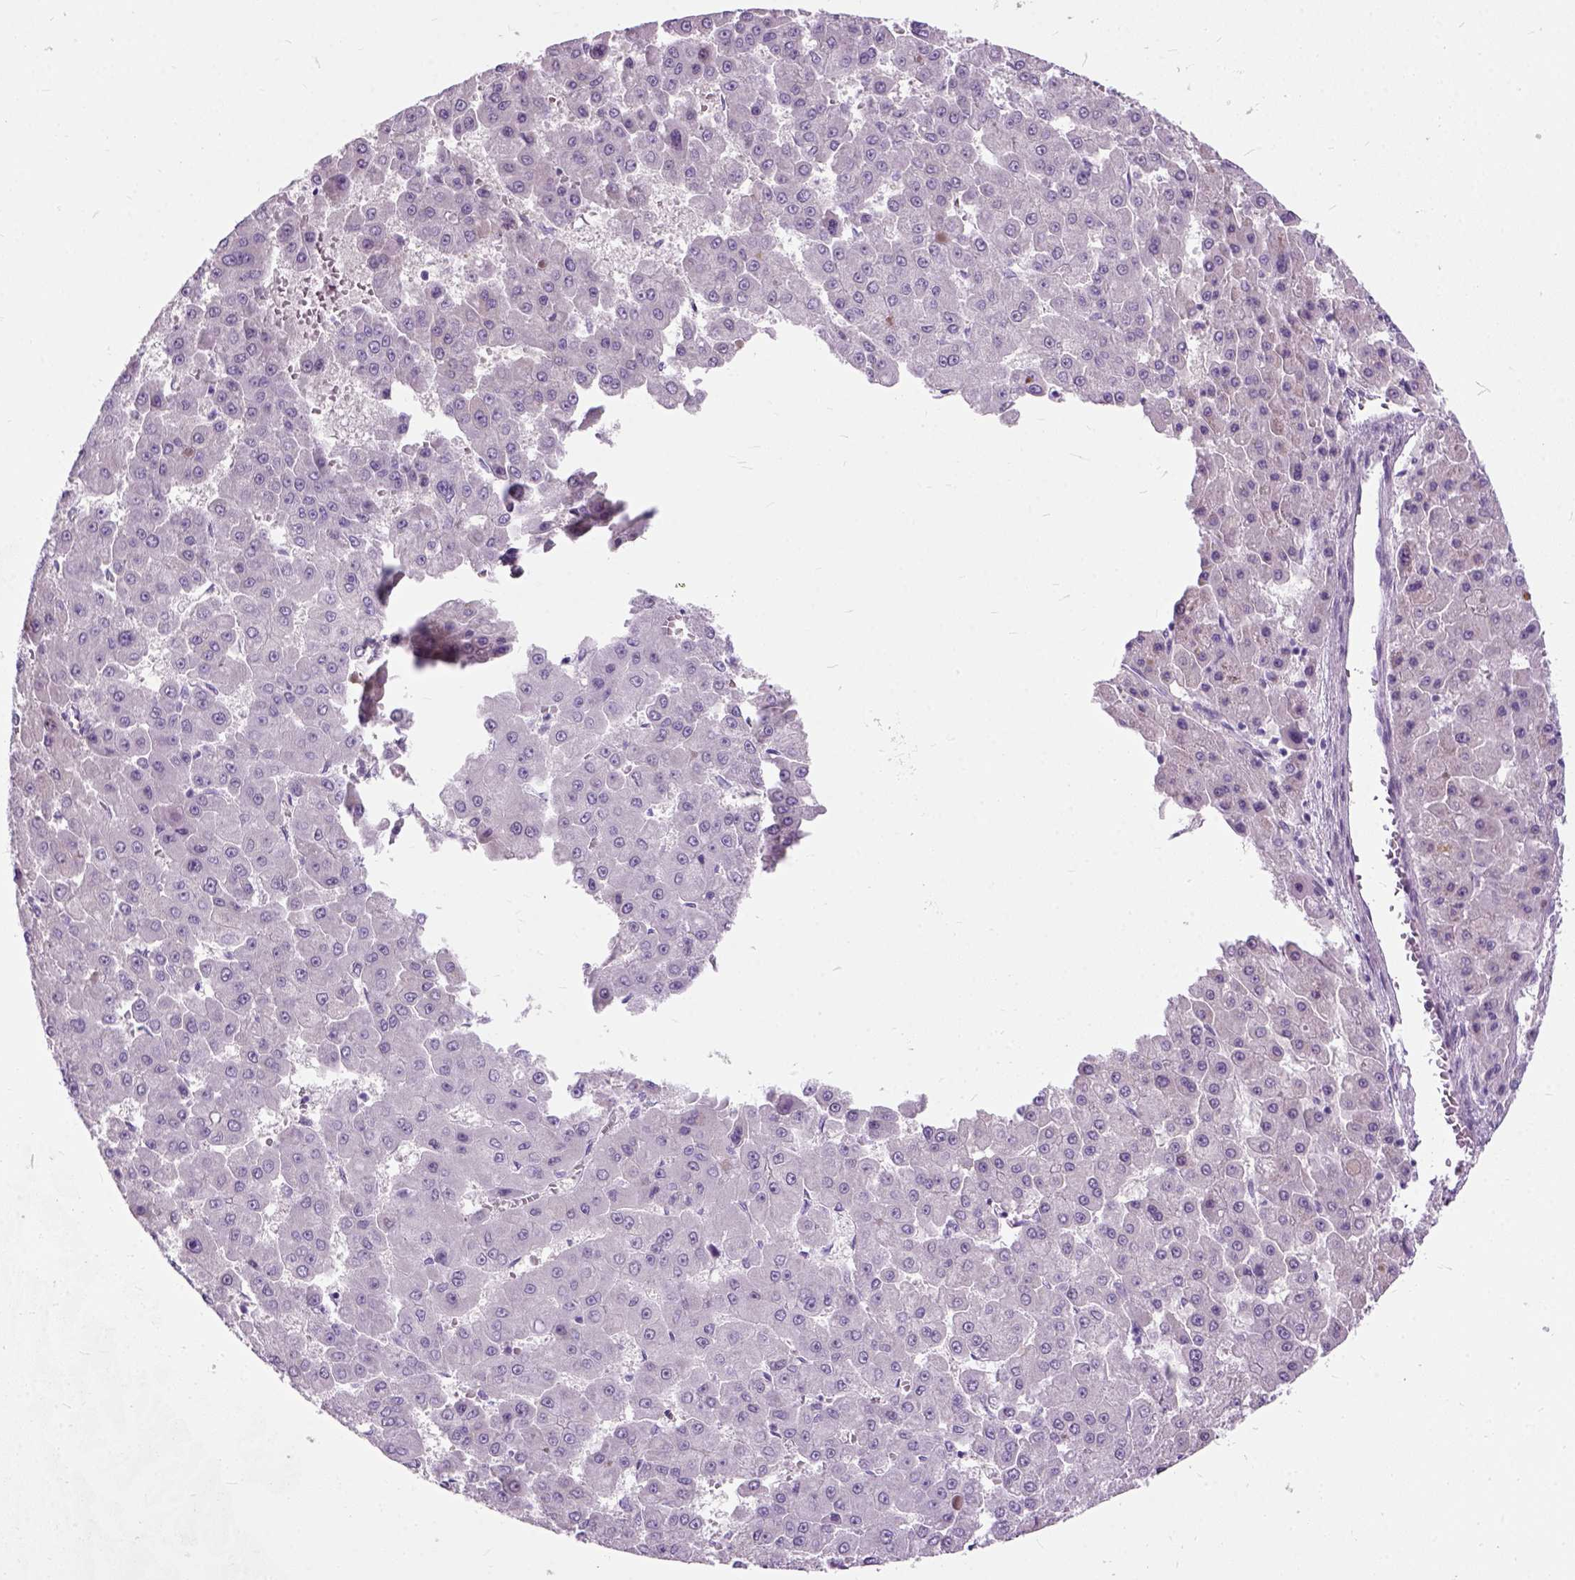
{"staining": {"intensity": "negative", "quantity": "none", "location": "none"}, "tissue": "liver cancer", "cell_type": "Tumor cells", "image_type": "cancer", "snomed": [{"axis": "morphology", "description": "Carcinoma, Hepatocellular, NOS"}, {"axis": "topography", "description": "Liver"}], "caption": "Immunohistochemical staining of human hepatocellular carcinoma (liver) displays no significant expression in tumor cells.", "gene": "AXDND1", "patient": {"sex": "male", "age": 78}}